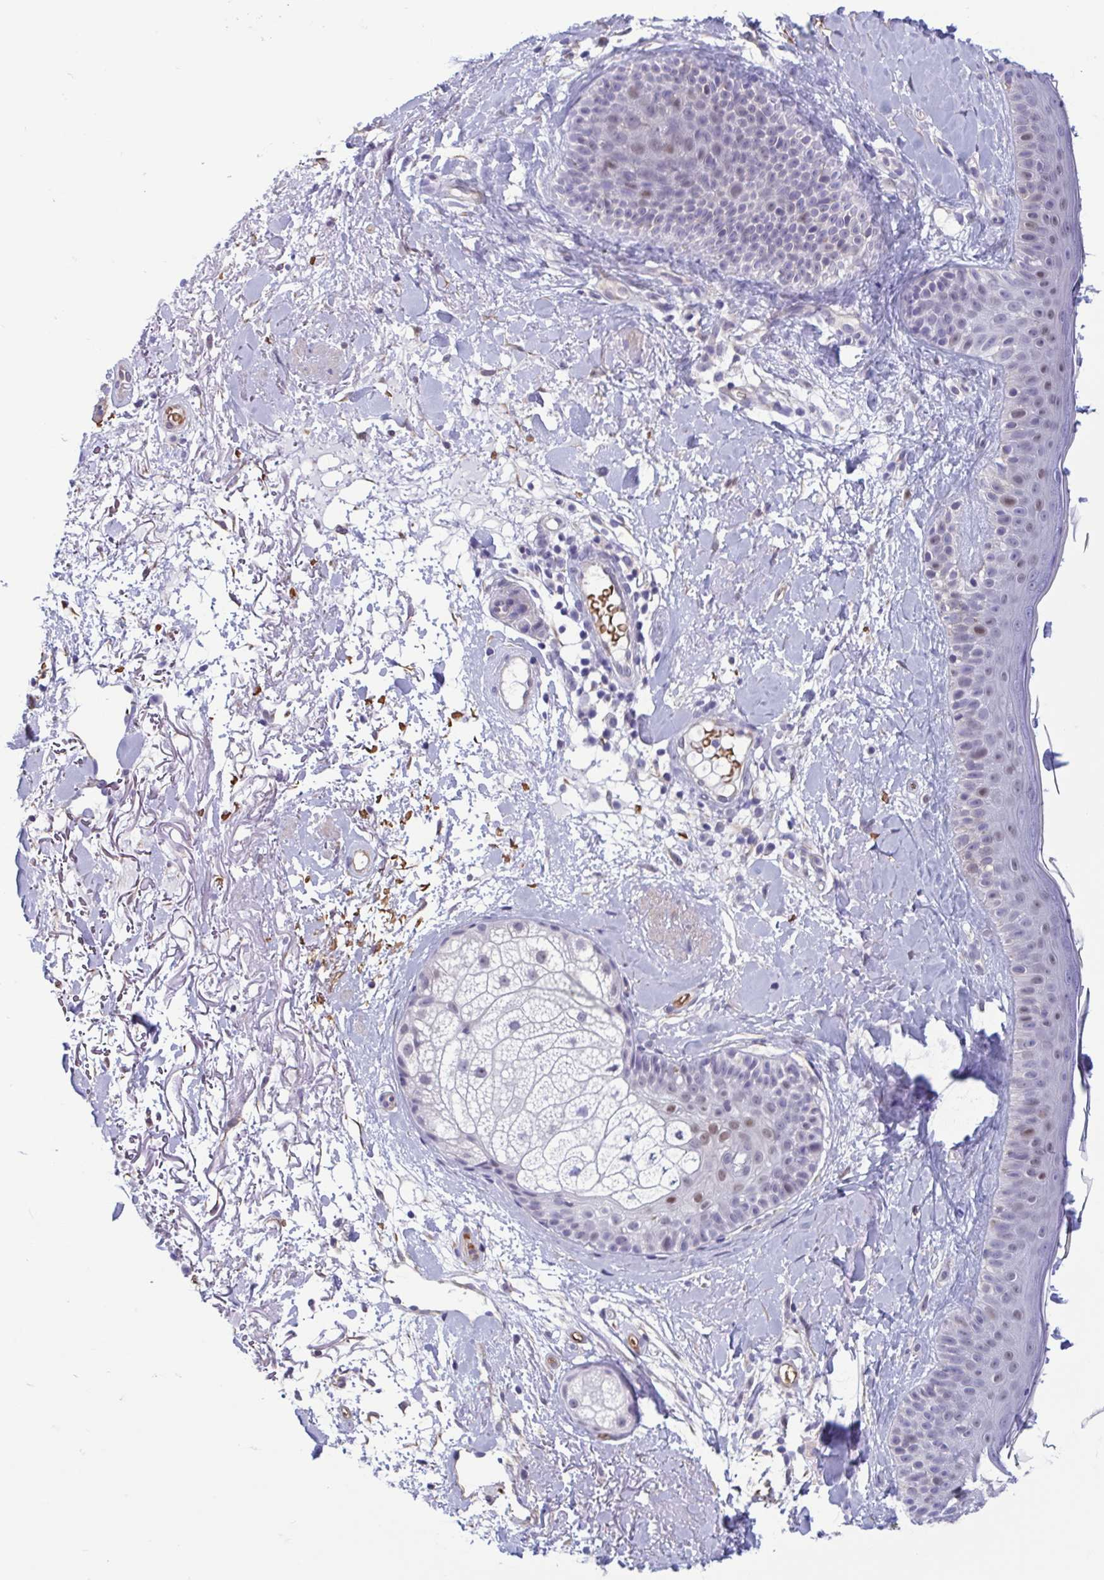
{"staining": {"intensity": "negative", "quantity": "none", "location": "none"}, "tissue": "skin", "cell_type": "Fibroblasts", "image_type": "normal", "snomed": [{"axis": "morphology", "description": "Normal tissue, NOS"}, {"axis": "topography", "description": "Skin"}], "caption": "Immunohistochemistry photomicrograph of benign human skin stained for a protein (brown), which demonstrates no positivity in fibroblasts. (DAB immunohistochemistry (IHC), high magnification).", "gene": "MORC4", "patient": {"sex": "male", "age": 73}}